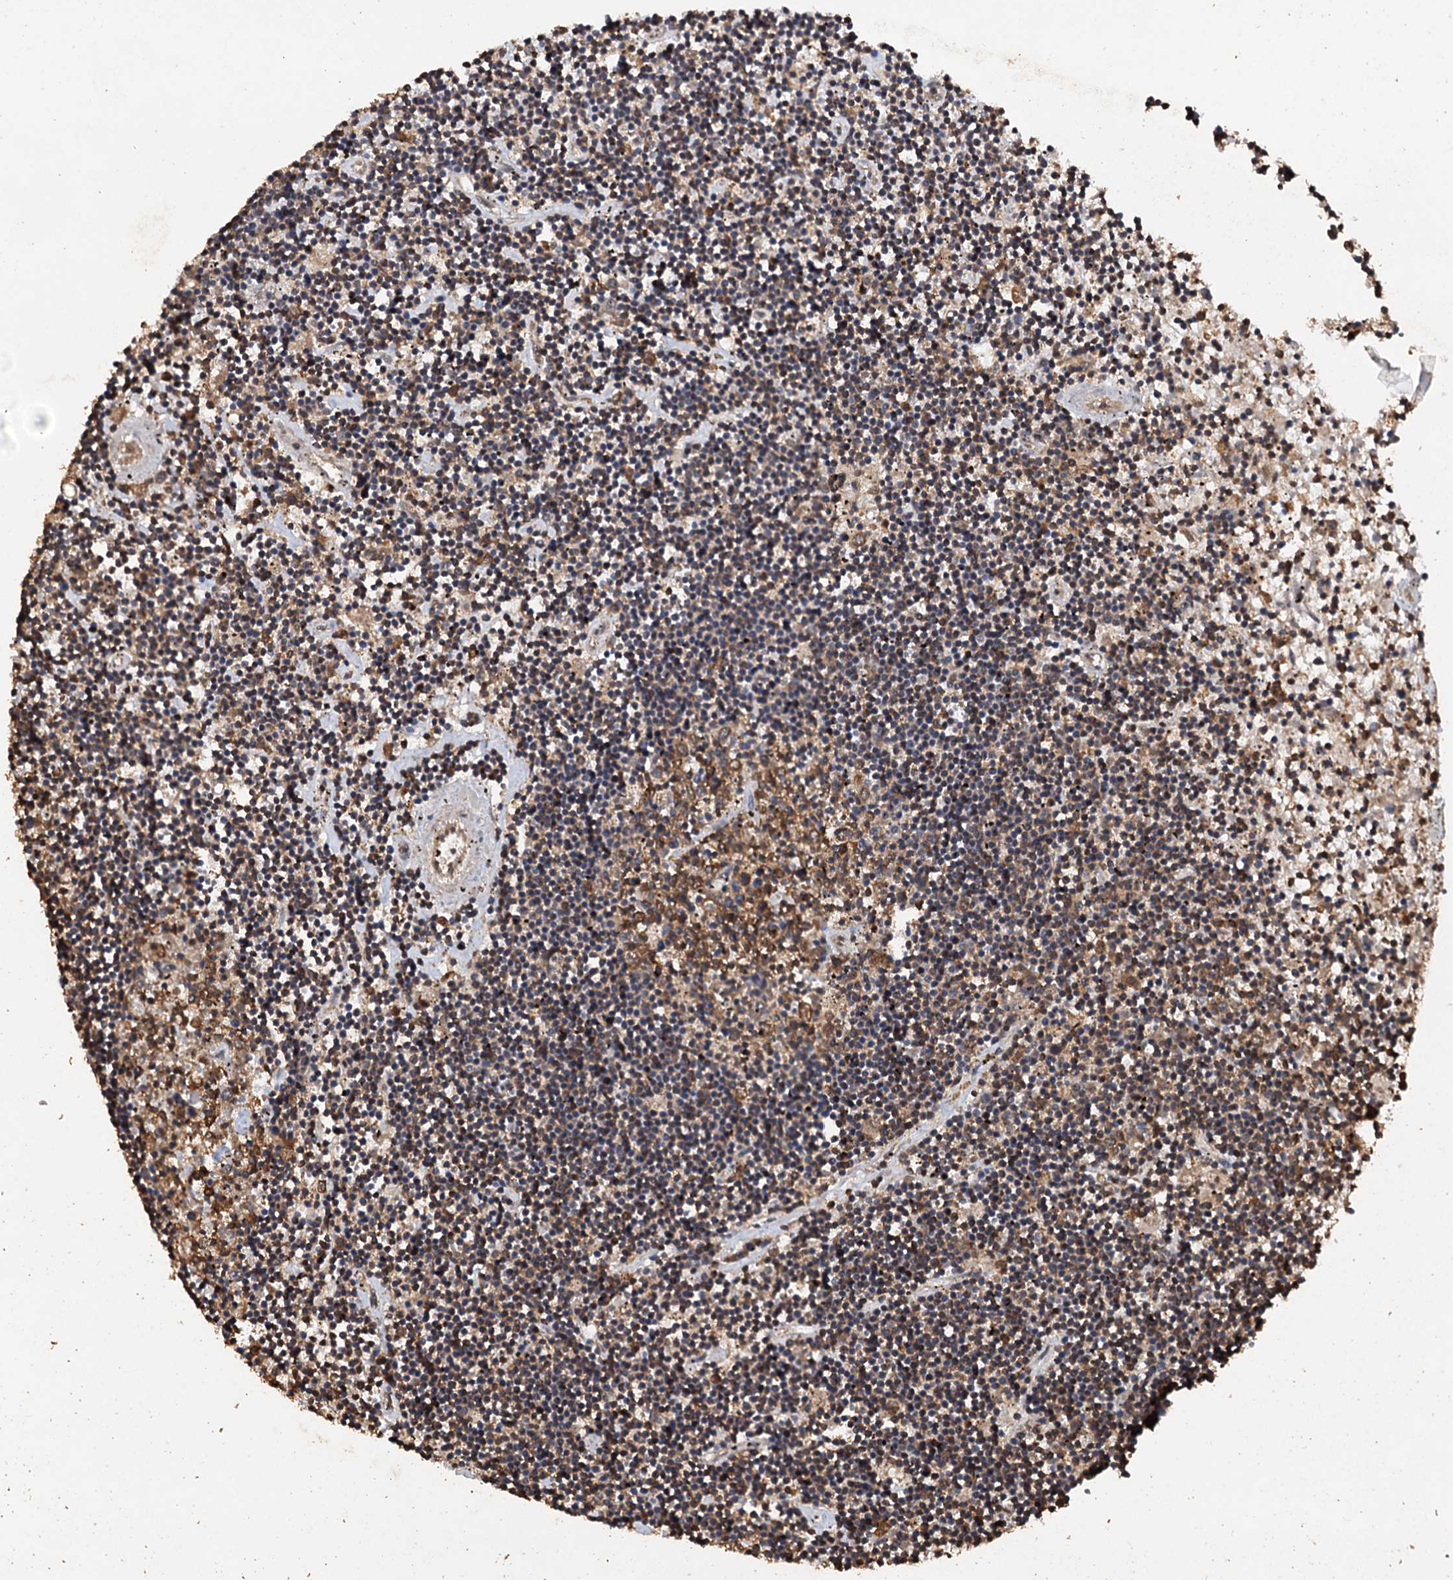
{"staining": {"intensity": "moderate", "quantity": "25%-75%", "location": "cytoplasmic/membranous"}, "tissue": "lymphoma", "cell_type": "Tumor cells", "image_type": "cancer", "snomed": [{"axis": "morphology", "description": "Malignant lymphoma, non-Hodgkin's type, Low grade"}, {"axis": "topography", "description": "Spleen"}], "caption": "Immunohistochemistry (IHC) of low-grade malignant lymphoma, non-Hodgkin's type reveals medium levels of moderate cytoplasmic/membranous expression in approximately 25%-75% of tumor cells. (DAB IHC with brightfield microscopy, high magnification).", "gene": "PSMD9", "patient": {"sex": "male", "age": 76}}